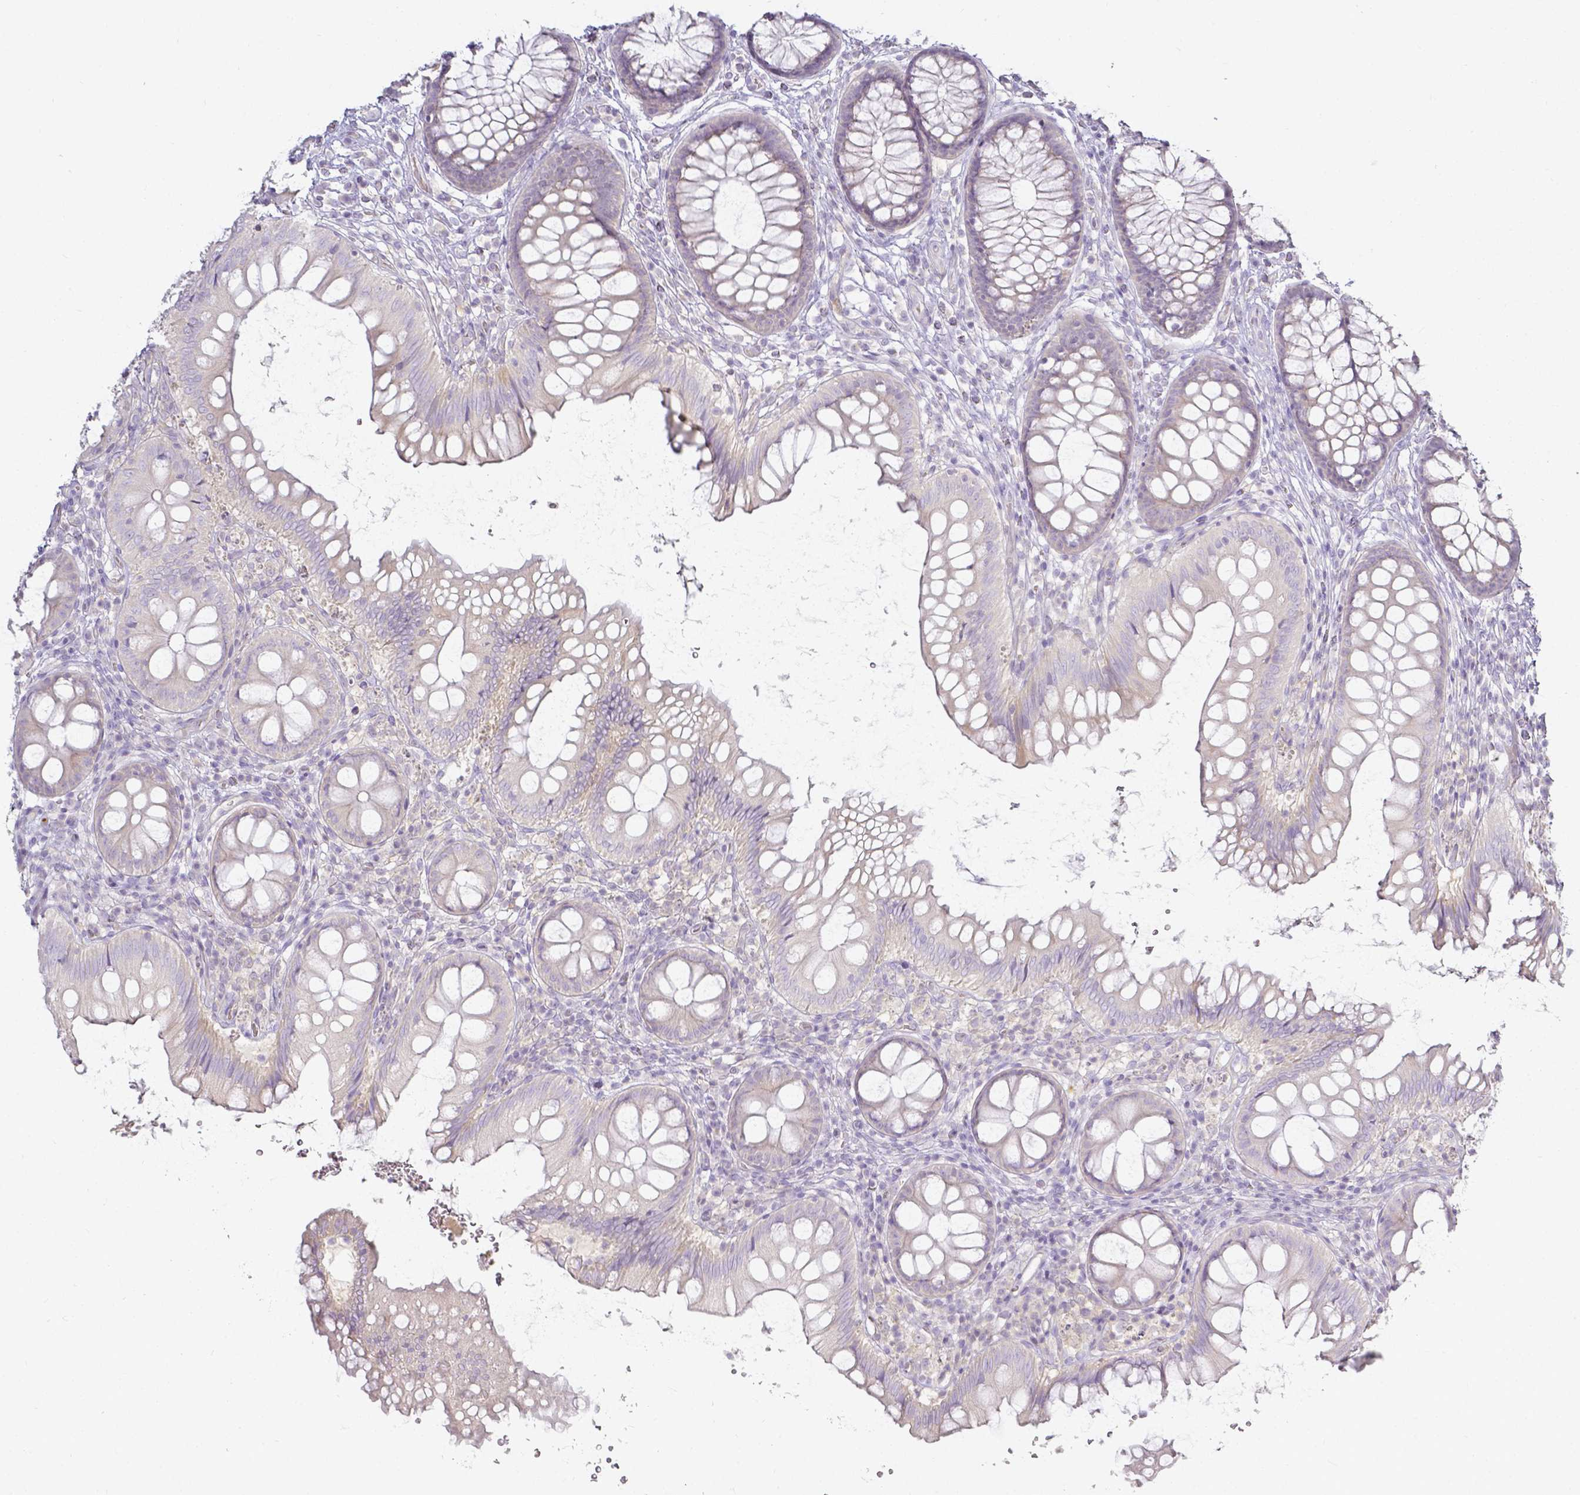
{"staining": {"intensity": "negative", "quantity": "none", "location": "none"}, "tissue": "colon", "cell_type": "Endothelial cells", "image_type": "normal", "snomed": [{"axis": "morphology", "description": "Normal tissue, NOS"}, {"axis": "morphology", "description": "Adenoma, NOS"}, {"axis": "topography", "description": "Soft tissue"}, {"axis": "topography", "description": "Colon"}], "caption": "Protein analysis of unremarkable colon displays no significant expression in endothelial cells. (Stains: DAB IHC with hematoxylin counter stain, Microscopy: brightfield microscopy at high magnification).", "gene": "KCNH1", "patient": {"sex": "male", "age": 47}}